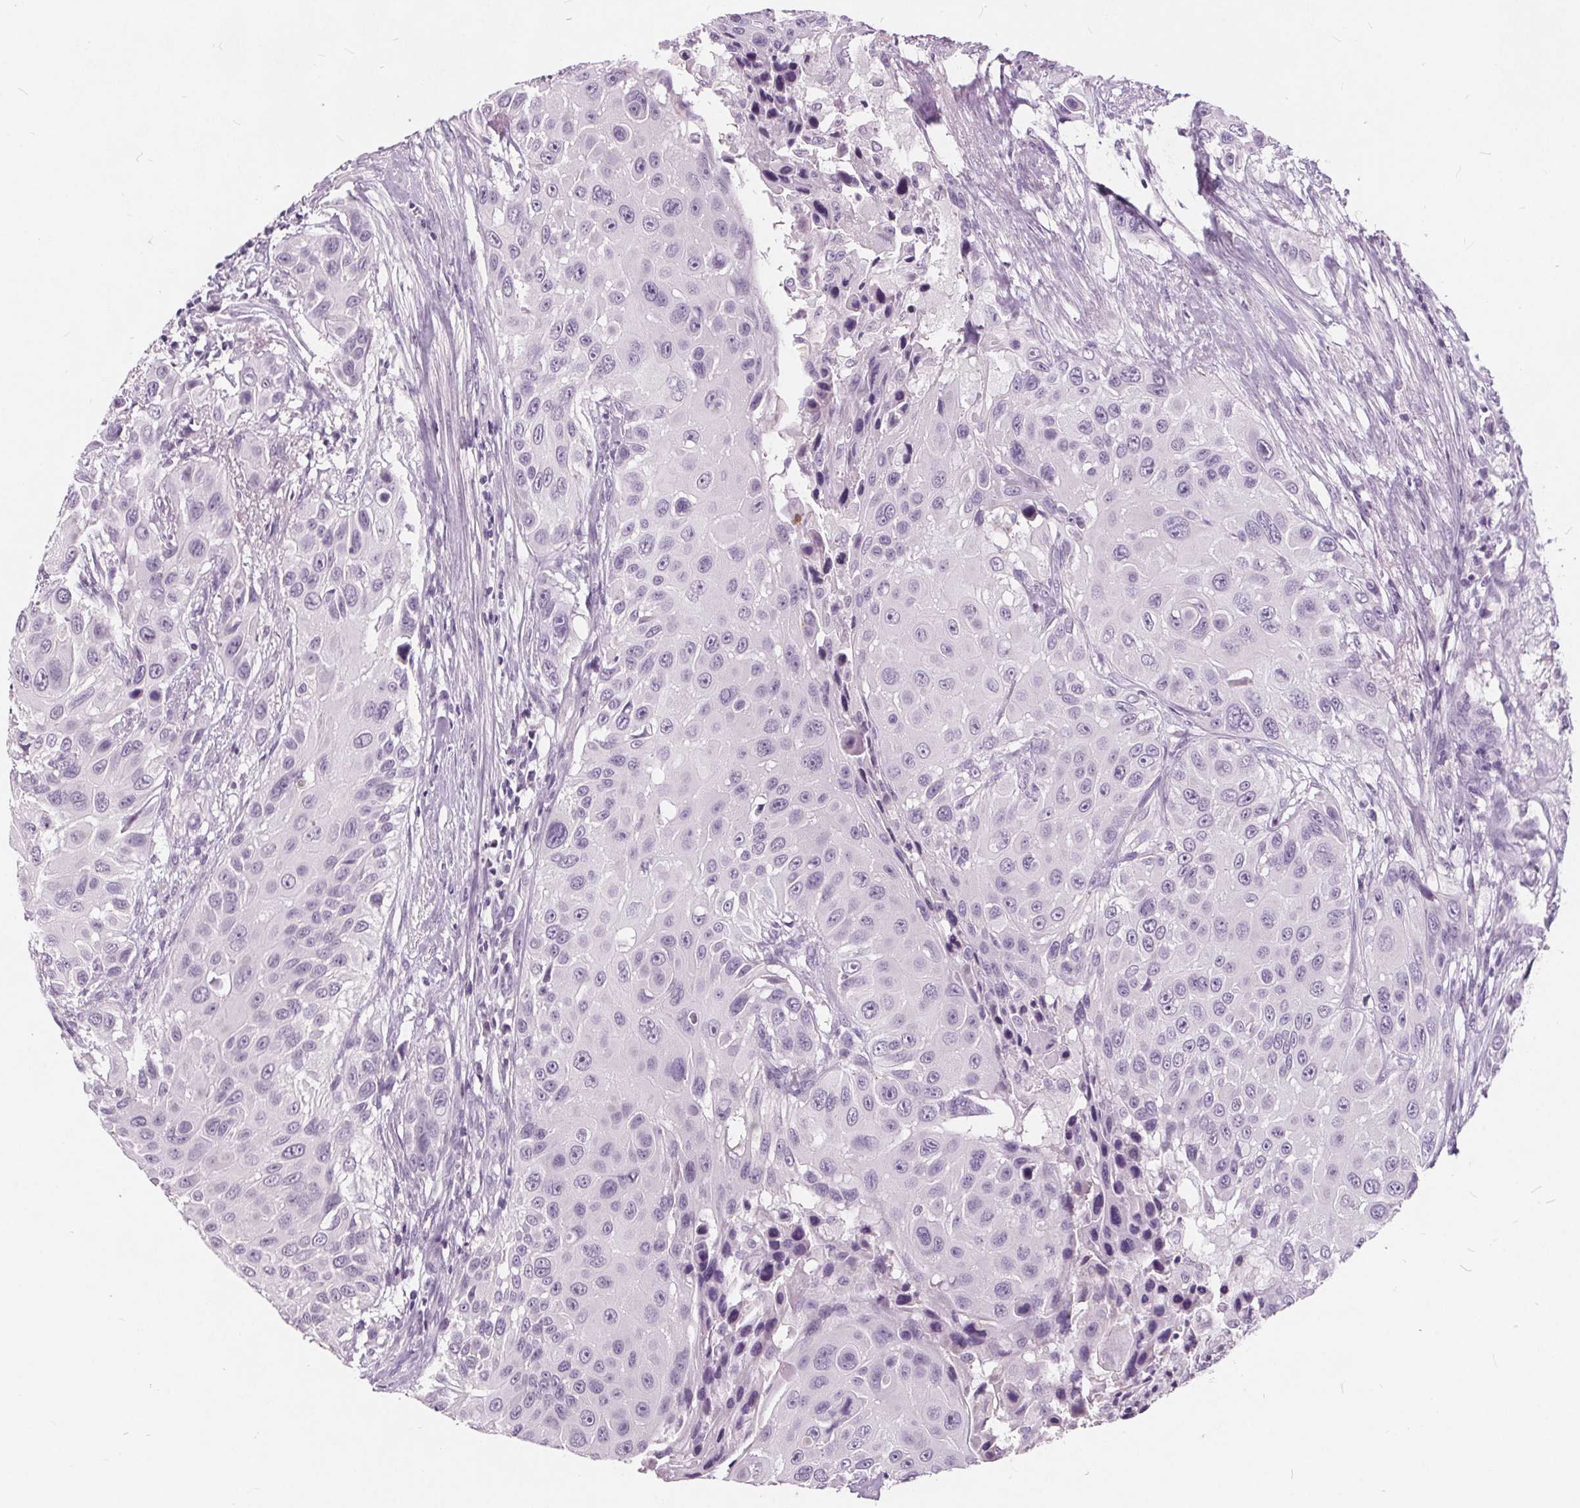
{"staining": {"intensity": "negative", "quantity": "none", "location": "none"}, "tissue": "urothelial cancer", "cell_type": "Tumor cells", "image_type": "cancer", "snomed": [{"axis": "morphology", "description": "Urothelial carcinoma, NOS"}, {"axis": "topography", "description": "Urinary bladder"}], "caption": "Immunohistochemistry of urothelial cancer displays no expression in tumor cells.", "gene": "PLA2G2E", "patient": {"sex": "male", "age": 55}}